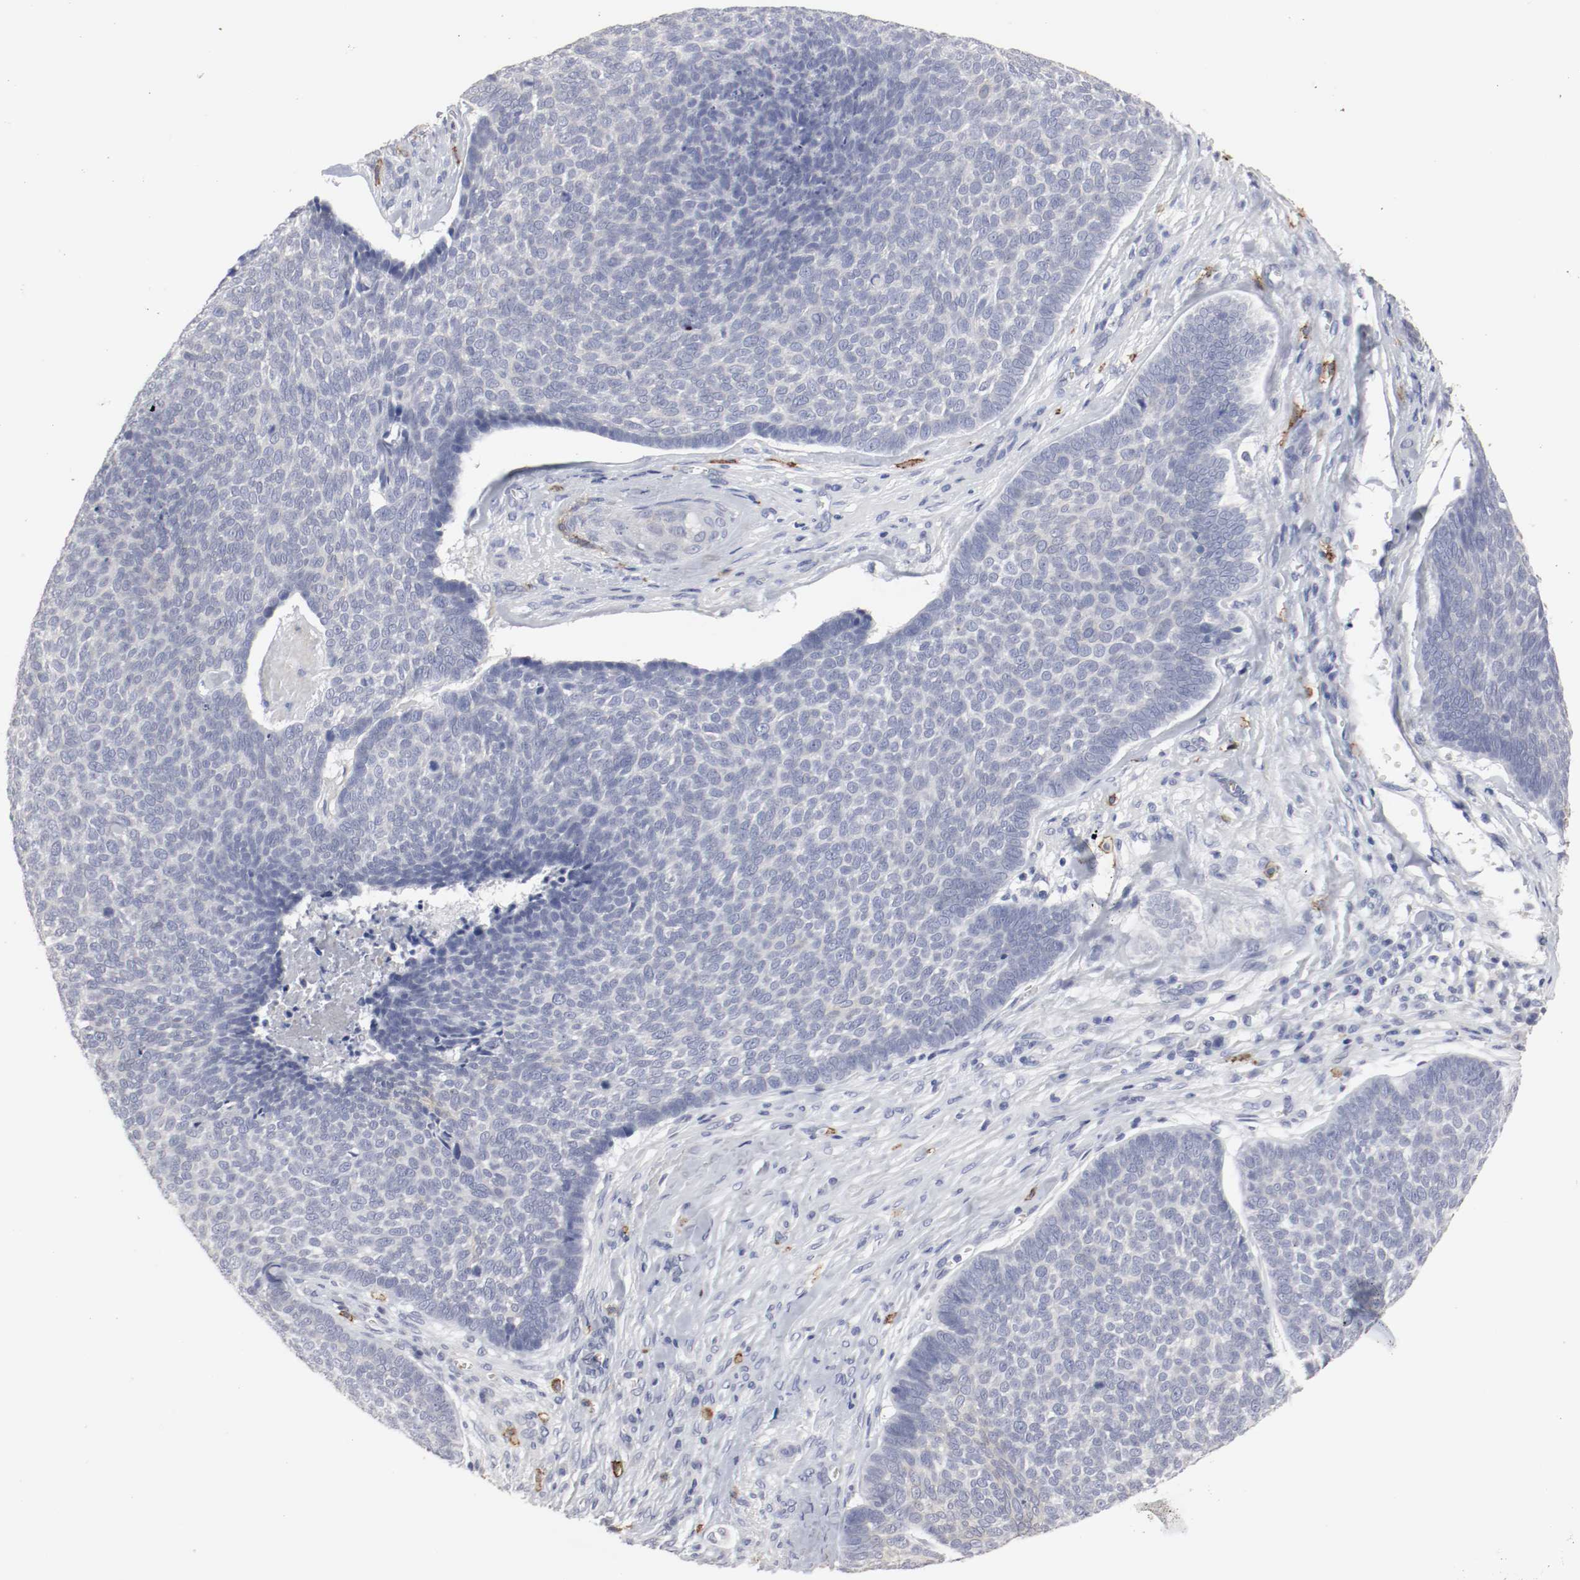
{"staining": {"intensity": "negative", "quantity": "none", "location": "none"}, "tissue": "skin cancer", "cell_type": "Tumor cells", "image_type": "cancer", "snomed": [{"axis": "morphology", "description": "Basal cell carcinoma"}, {"axis": "topography", "description": "Skin"}], "caption": "Skin cancer (basal cell carcinoma) was stained to show a protein in brown. There is no significant expression in tumor cells.", "gene": "KIT", "patient": {"sex": "male", "age": 84}}